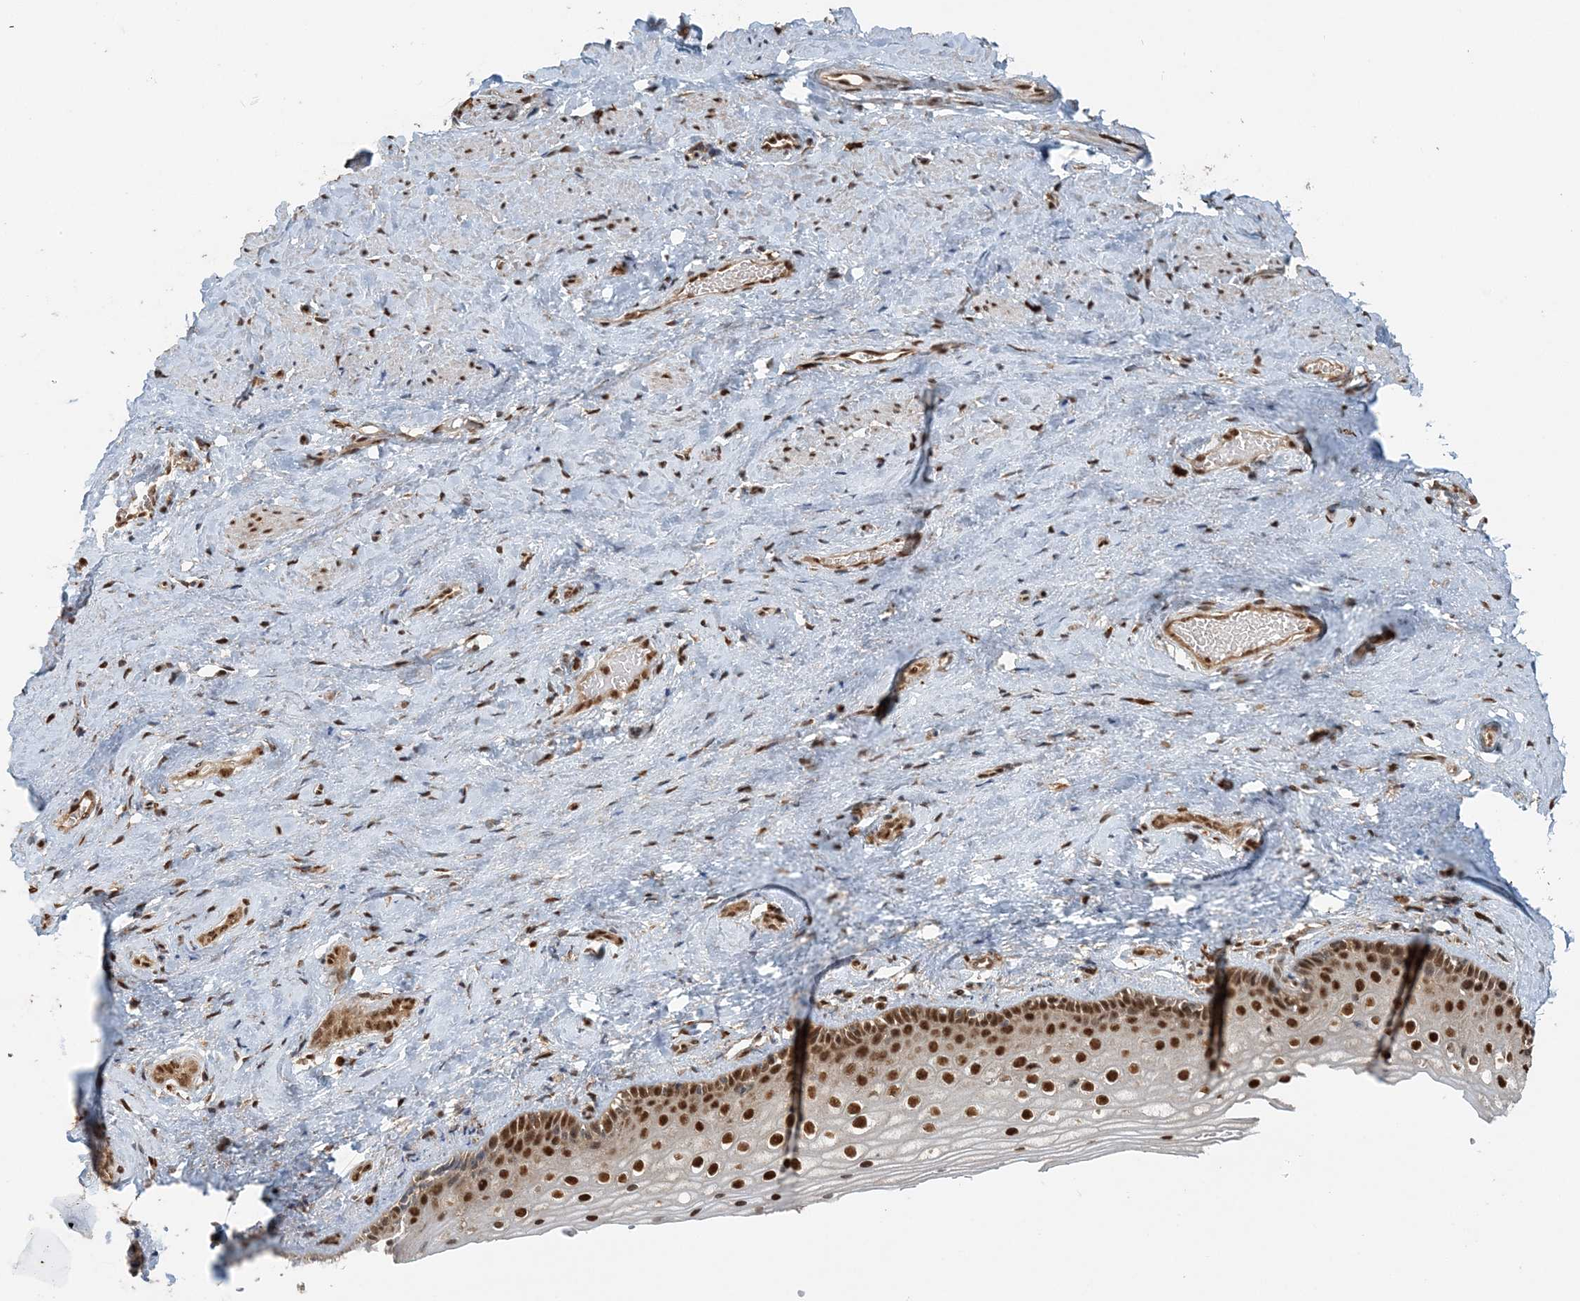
{"staining": {"intensity": "moderate", "quantity": ">75%", "location": "nuclear"}, "tissue": "vagina", "cell_type": "Squamous epithelial cells", "image_type": "normal", "snomed": [{"axis": "morphology", "description": "Normal tissue, NOS"}, {"axis": "topography", "description": "Vagina"}], "caption": "Squamous epithelial cells demonstrate medium levels of moderate nuclear expression in about >75% of cells in unremarkable human vagina.", "gene": "ARHGAP35", "patient": {"sex": "female", "age": 46}}